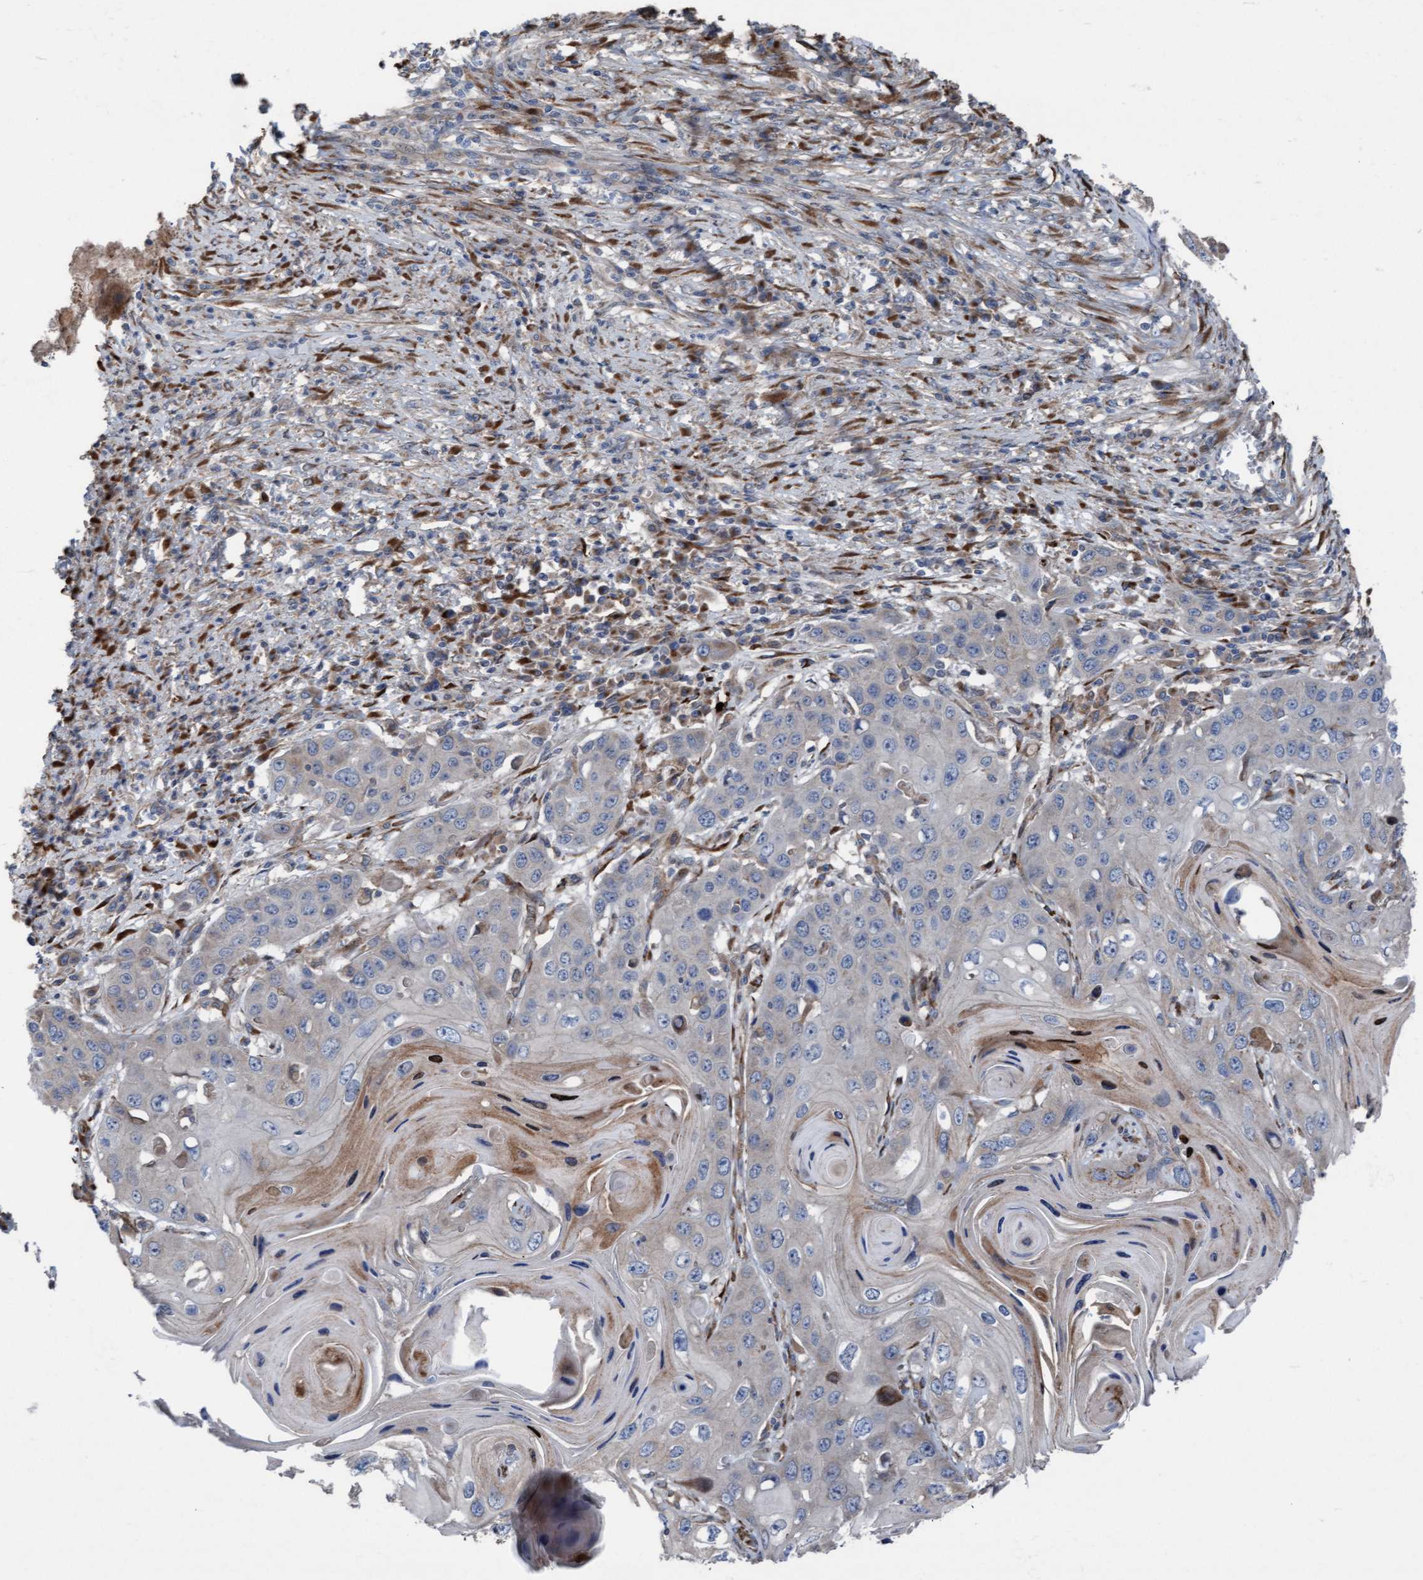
{"staining": {"intensity": "moderate", "quantity": "<25%", "location": "cytoplasmic/membranous"}, "tissue": "skin cancer", "cell_type": "Tumor cells", "image_type": "cancer", "snomed": [{"axis": "morphology", "description": "Squamous cell carcinoma, NOS"}, {"axis": "topography", "description": "Skin"}], "caption": "This is an image of immunohistochemistry (IHC) staining of skin cancer (squamous cell carcinoma), which shows moderate positivity in the cytoplasmic/membranous of tumor cells.", "gene": "KLHL26", "patient": {"sex": "male", "age": 55}}